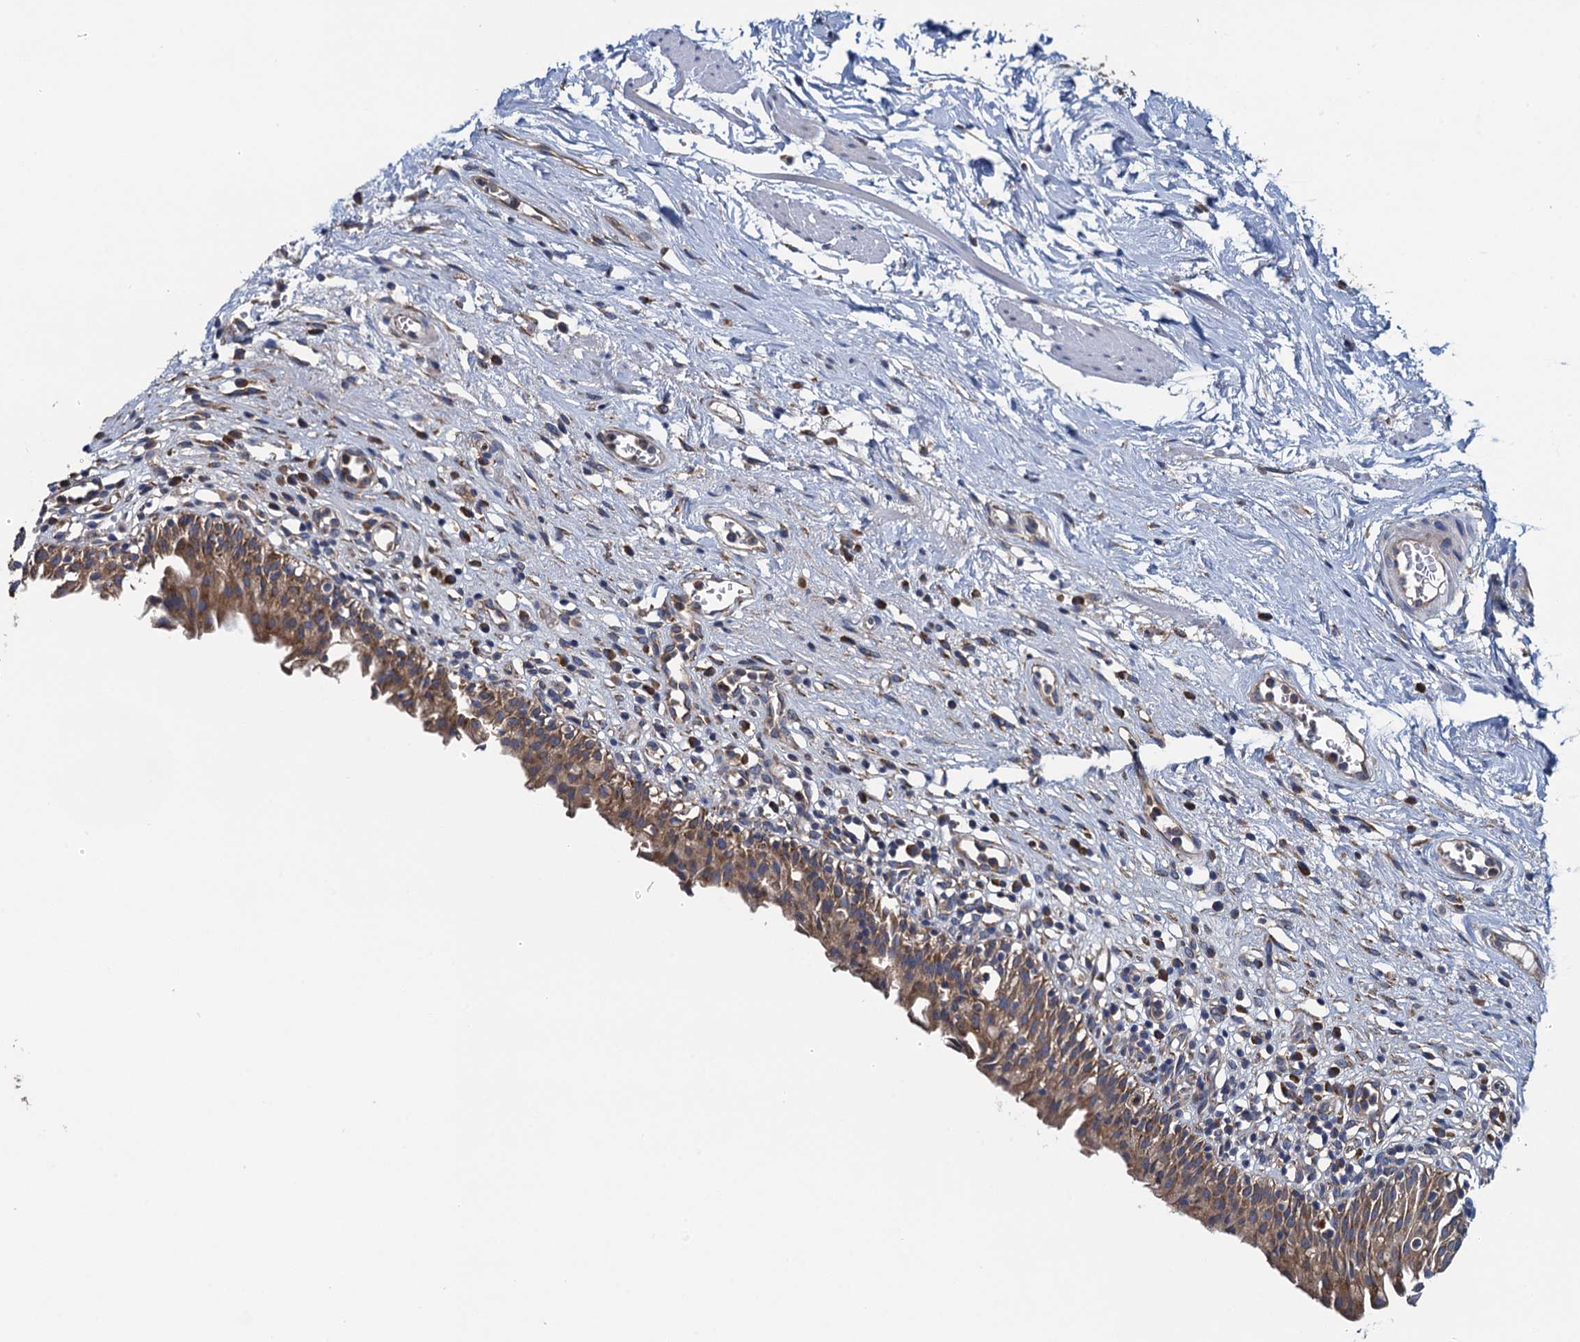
{"staining": {"intensity": "moderate", "quantity": ">75%", "location": "cytoplasmic/membranous"}, "tissue": "urinary bladder", "cell_type": "Urothelial cells", "image_type": "normal", "snomed": [{"axis": "morphology", "description": "Normal tissue, NOS"}, {"axis": "morphology", "description": "Inflammation, NOS"}, {"axis": "topography", "description": "Urinary bladder"}], "caption": "Urinary bladder stained with a brown dye shows moderate cytoplasmic/membranous positive staining in approximately >75% of urothelial cells.", "gene": "ADCY9", "patient": {"sex": "male", "age": 63}}